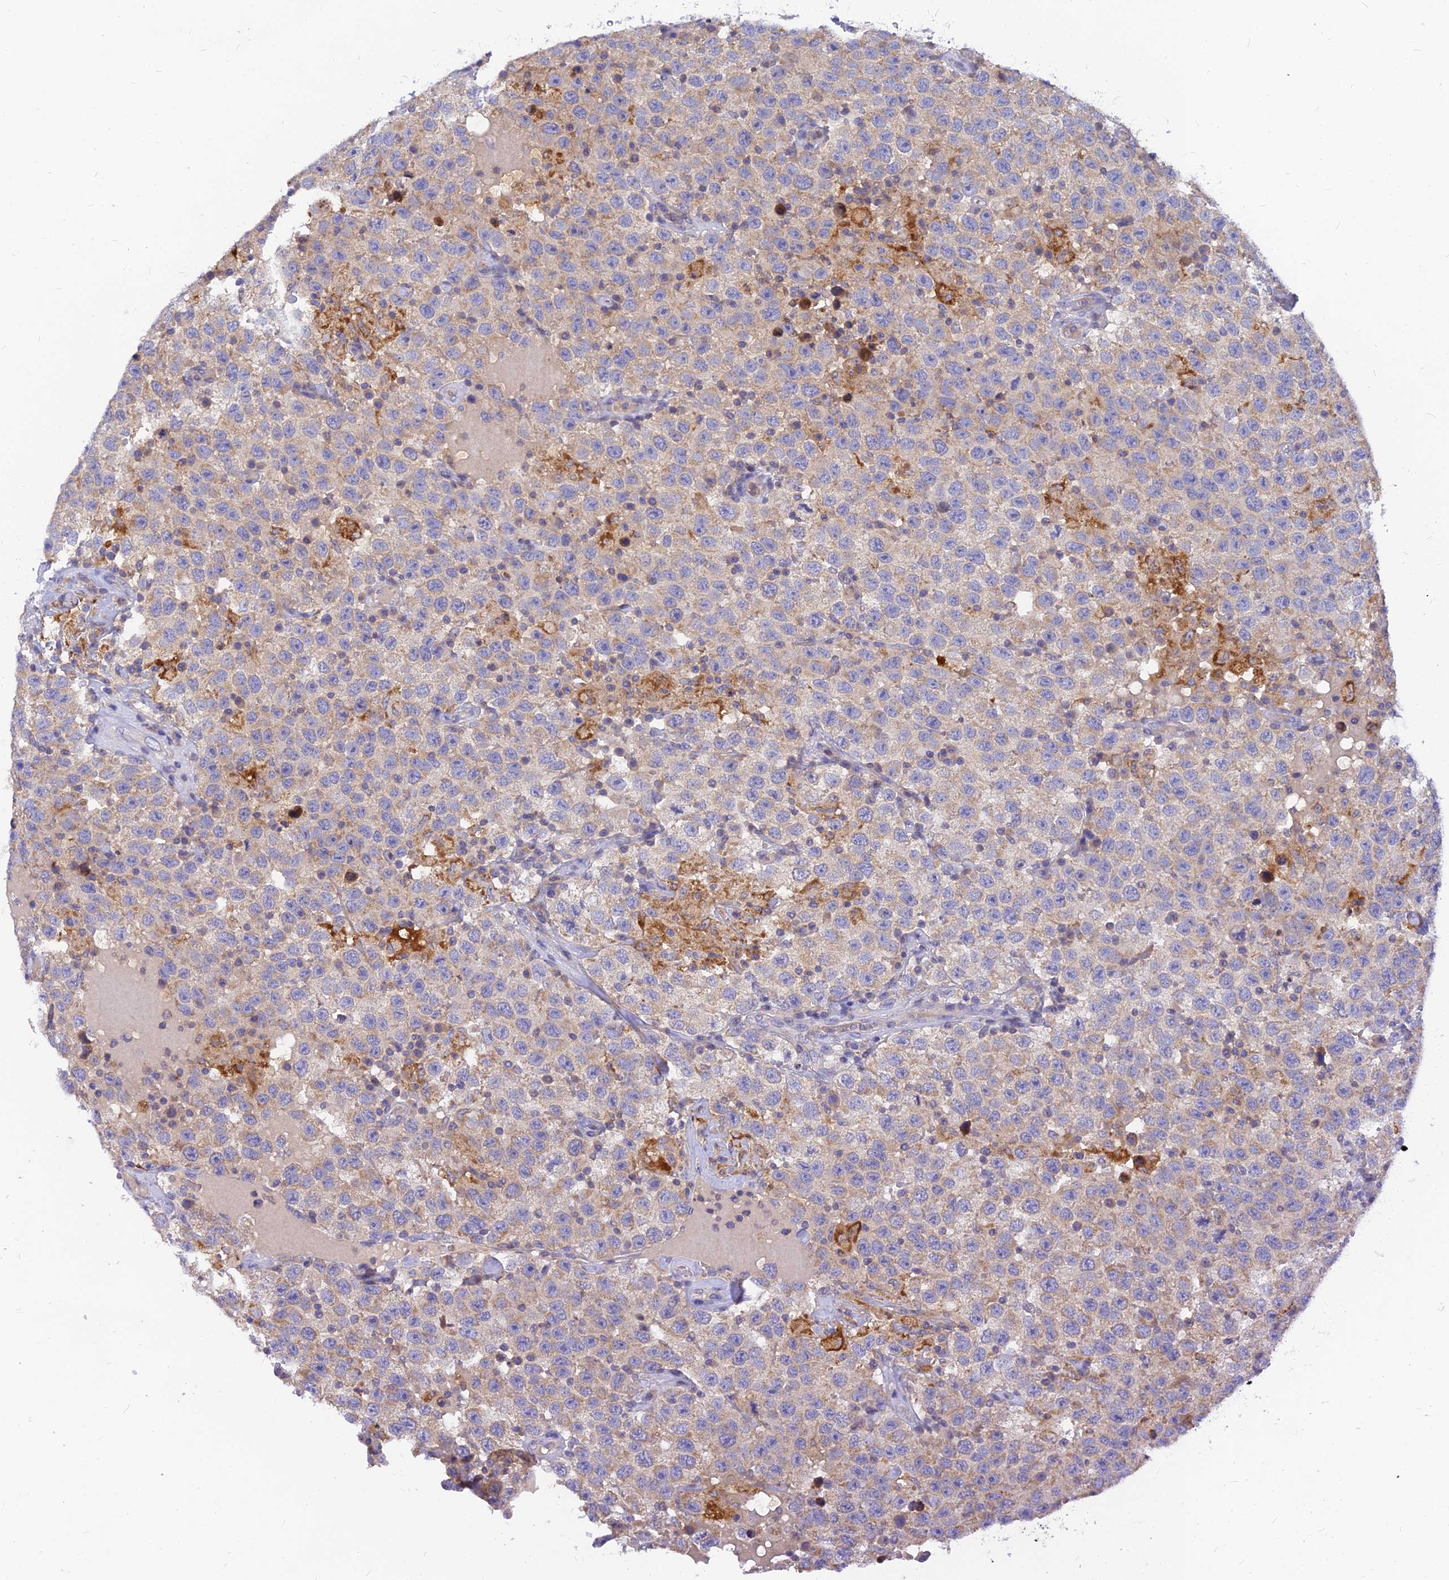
{"staining": {"intensity": "weak", "quantity": "<25%", "location": "cytoplasmic/membranous"}, "tissue": "testis cancer", "cell_type": "Tumor cells", "image_type": "cancer", "snomed": [{"axis": "morphology", "description": "Seminoma, NOS"}, {"axis": "topography", "description": "Testis"}], "caption": "IHC photomicrograph of neoplastic tissue: testis cancer (seminoma) stained with DAB displays no significant protein expression in tumor cells. (IHC, brightfield microscopy, high magnification).", "gene": "CACNA1B", "patient": {"sex": "male", "age": 41}}